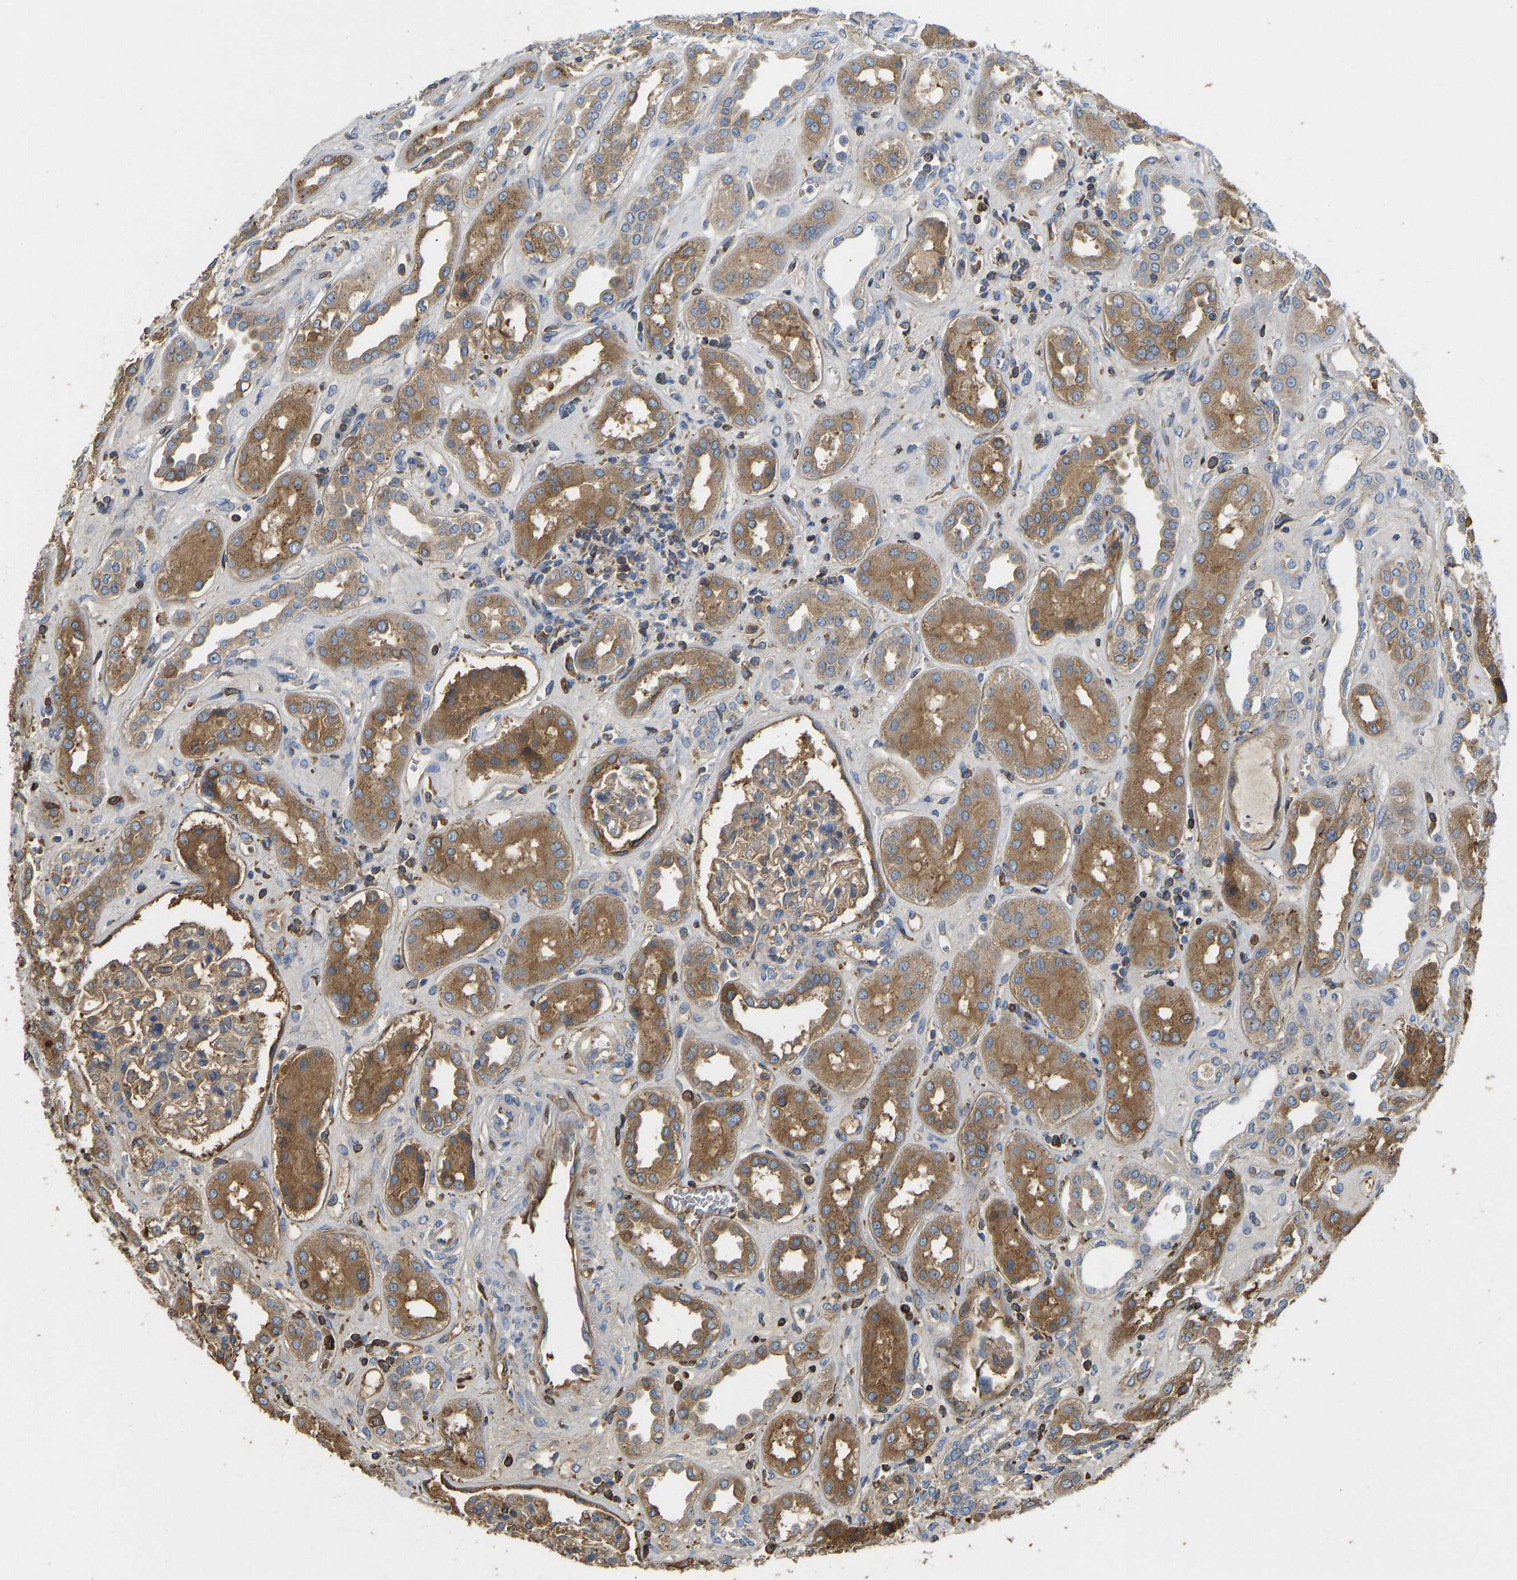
{"staining": {"intensity": "moderate", "quantity": ">75%", "location": "cytoplasmic/membranous"}, "tissue": "kidney", "cell_type": "Cells in glomeruli", "image_type": "normal", "snomed": [{"axis": "morphology", "description": "Normal tissue, NOS"}, {"axis": "topography", "description": "Kidney"}], "caption": "Protein expression analysis of unremarkable human kidney reveals moderate cytoplasmic/membranous positivity in approximately >75% of cells in glomeruli. (DAB (3,3'-diaminobenzidine) IHC, brown staining for protein, blue staining for nuclei).", "gene": "VCPKMT", "patient": {"sex": "male", "age": 59}}